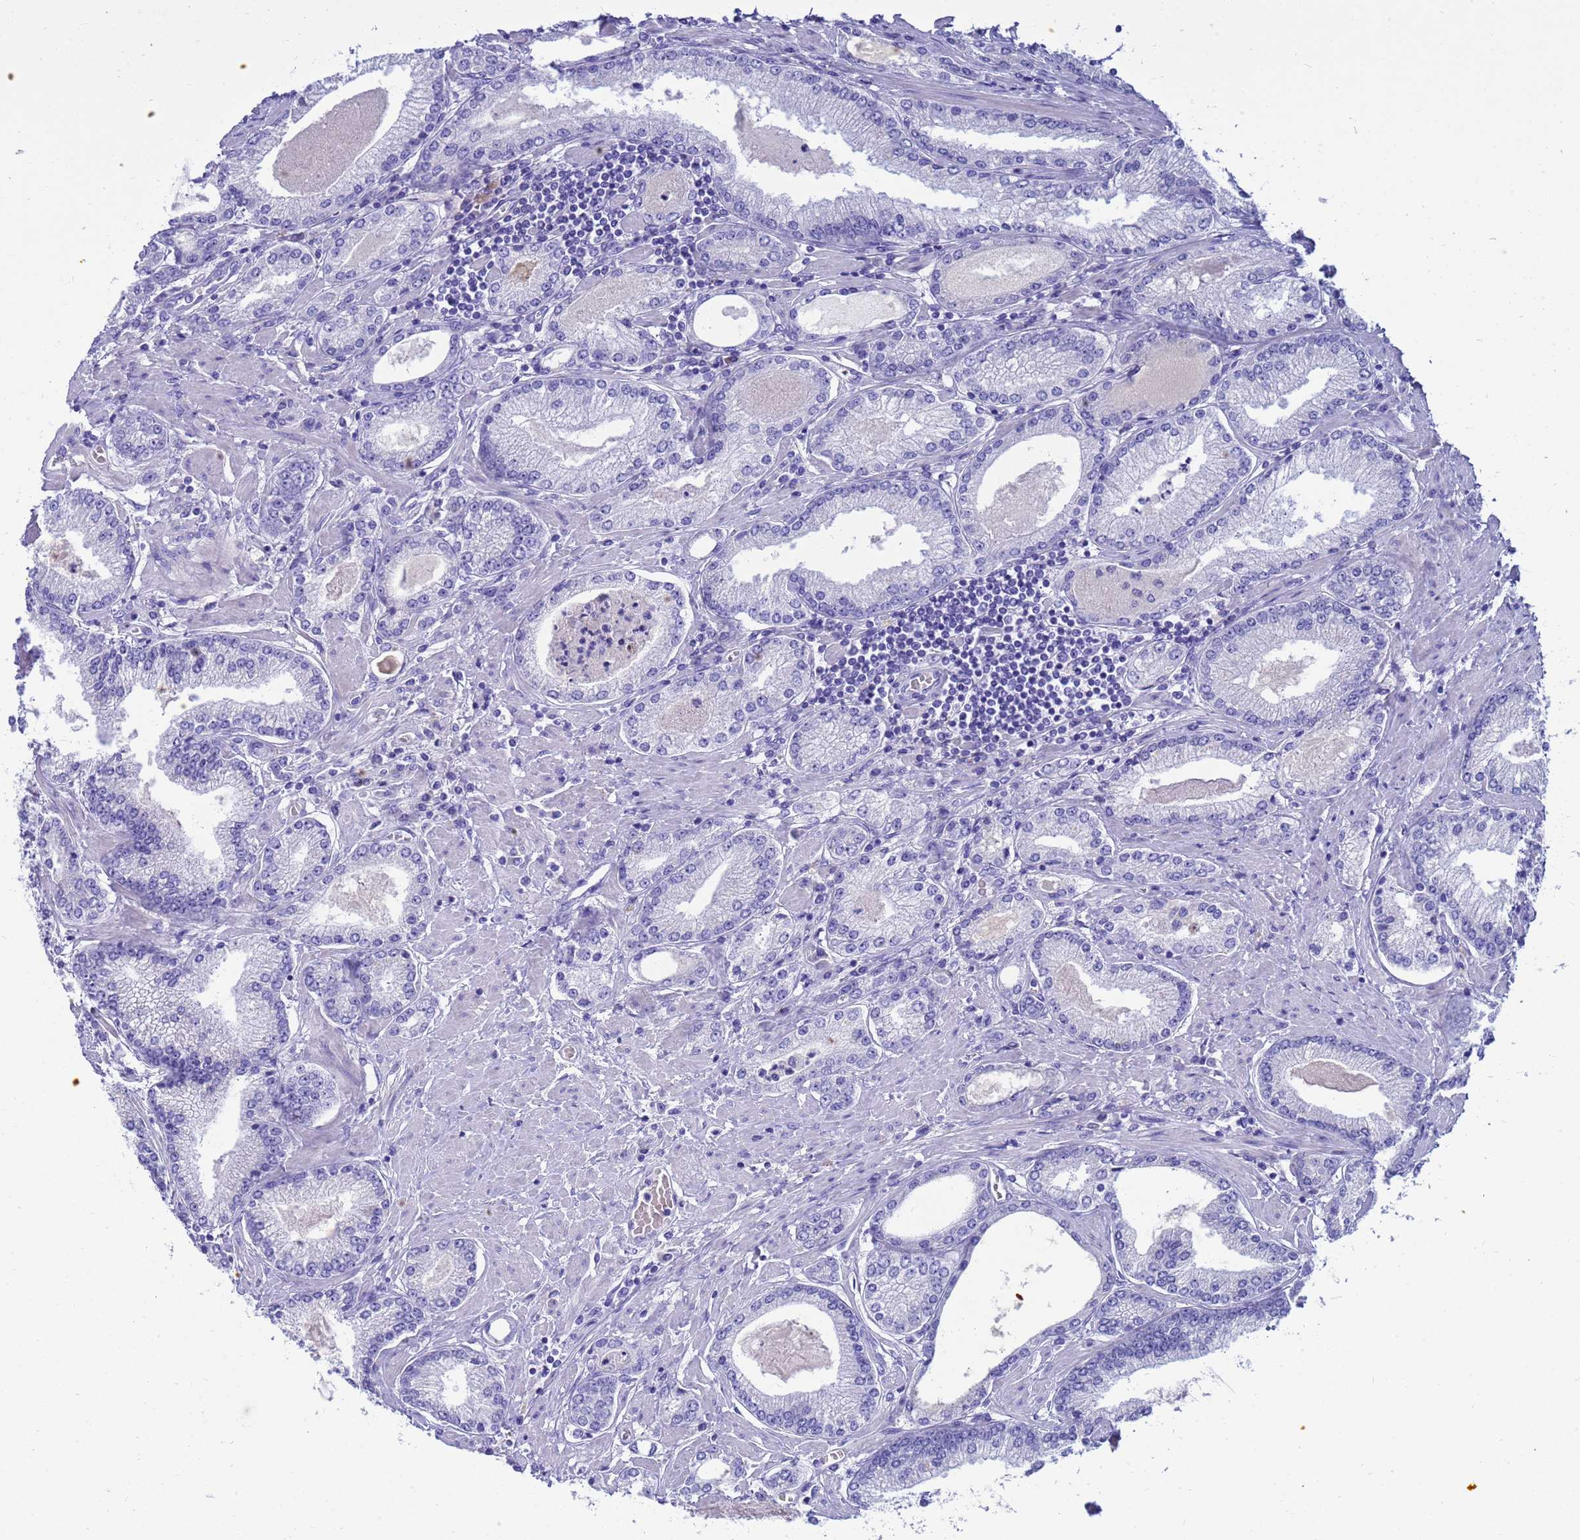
{"staining": {"intensity": "negative", "quantity": "none", "location": "none"}, "tissue": "prostate cancer", "cell_type": "Tumor cells", "image_type": "cancer", "snomed": [{"axis": "morphology", "description": "Adenocarcinoma, High grade"}, {"axis": "topography", "description": "Prostate"}], "caption": "Adenocarcinoma (high-grade) (prostate) was stained to show a protein in brown. There is no significant staining in tumor cells.", "gene": "SYCN", "patient": {"sex": "male", "age": 66}}